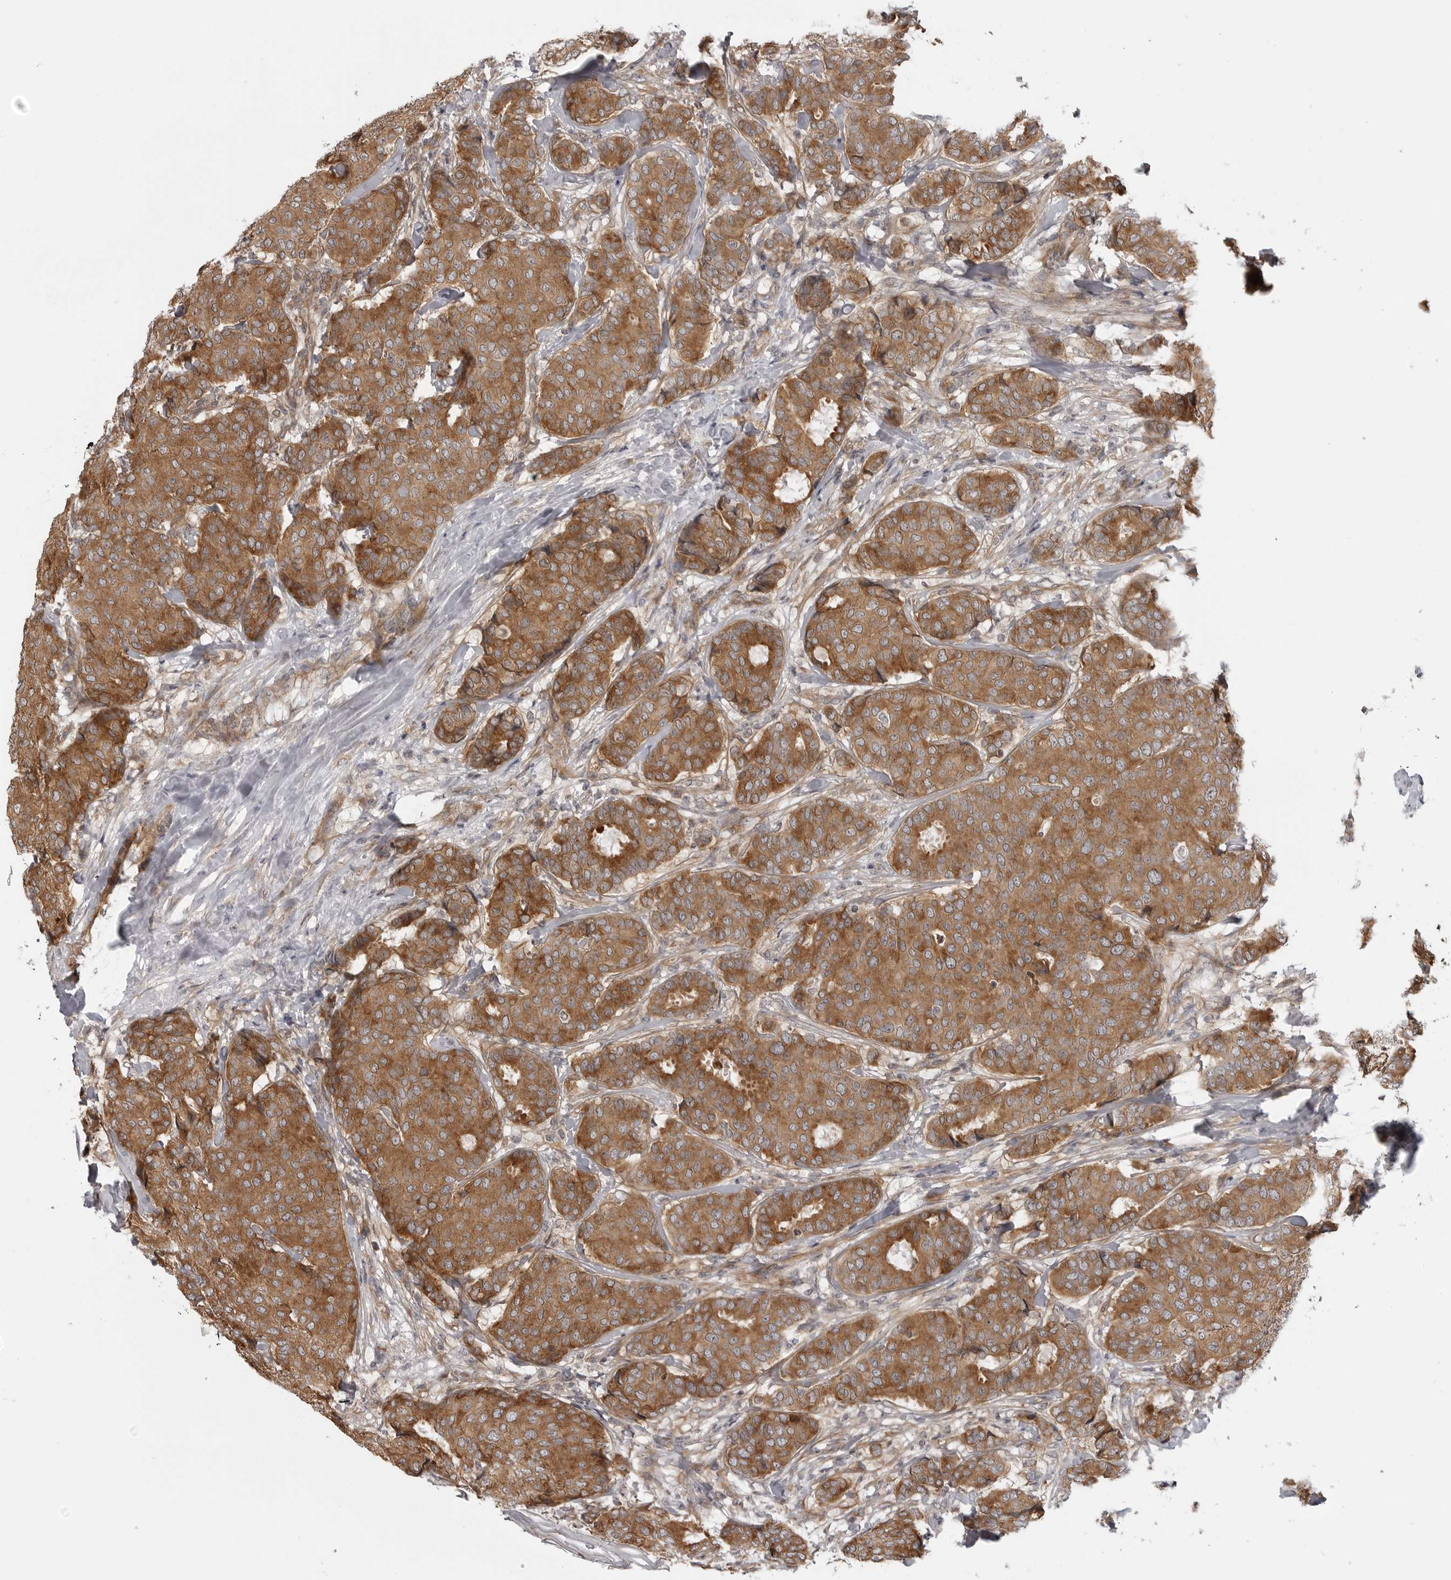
{"staining": {"intensity": "moderate", "quantity": ">75%", "location": "cytoplasmic/membranous"}, "tissue": "breast cancer", "cell_type": "Tumor cells", "image_type": "cancer", "snomed": [{"axis": "morphology", "description": "Duct carcinoma"}, {"axis": "topography", "description": "Breast"}], "caption": "DAB immunohistochemical staining of human breast invasive ductal carcinoma shows moderate cytoplasmic/membranous protein positivity in approximately >75% of tumor cells.", "gene": "LRRC45", "patient": {"sex": "female", "age": 75}}